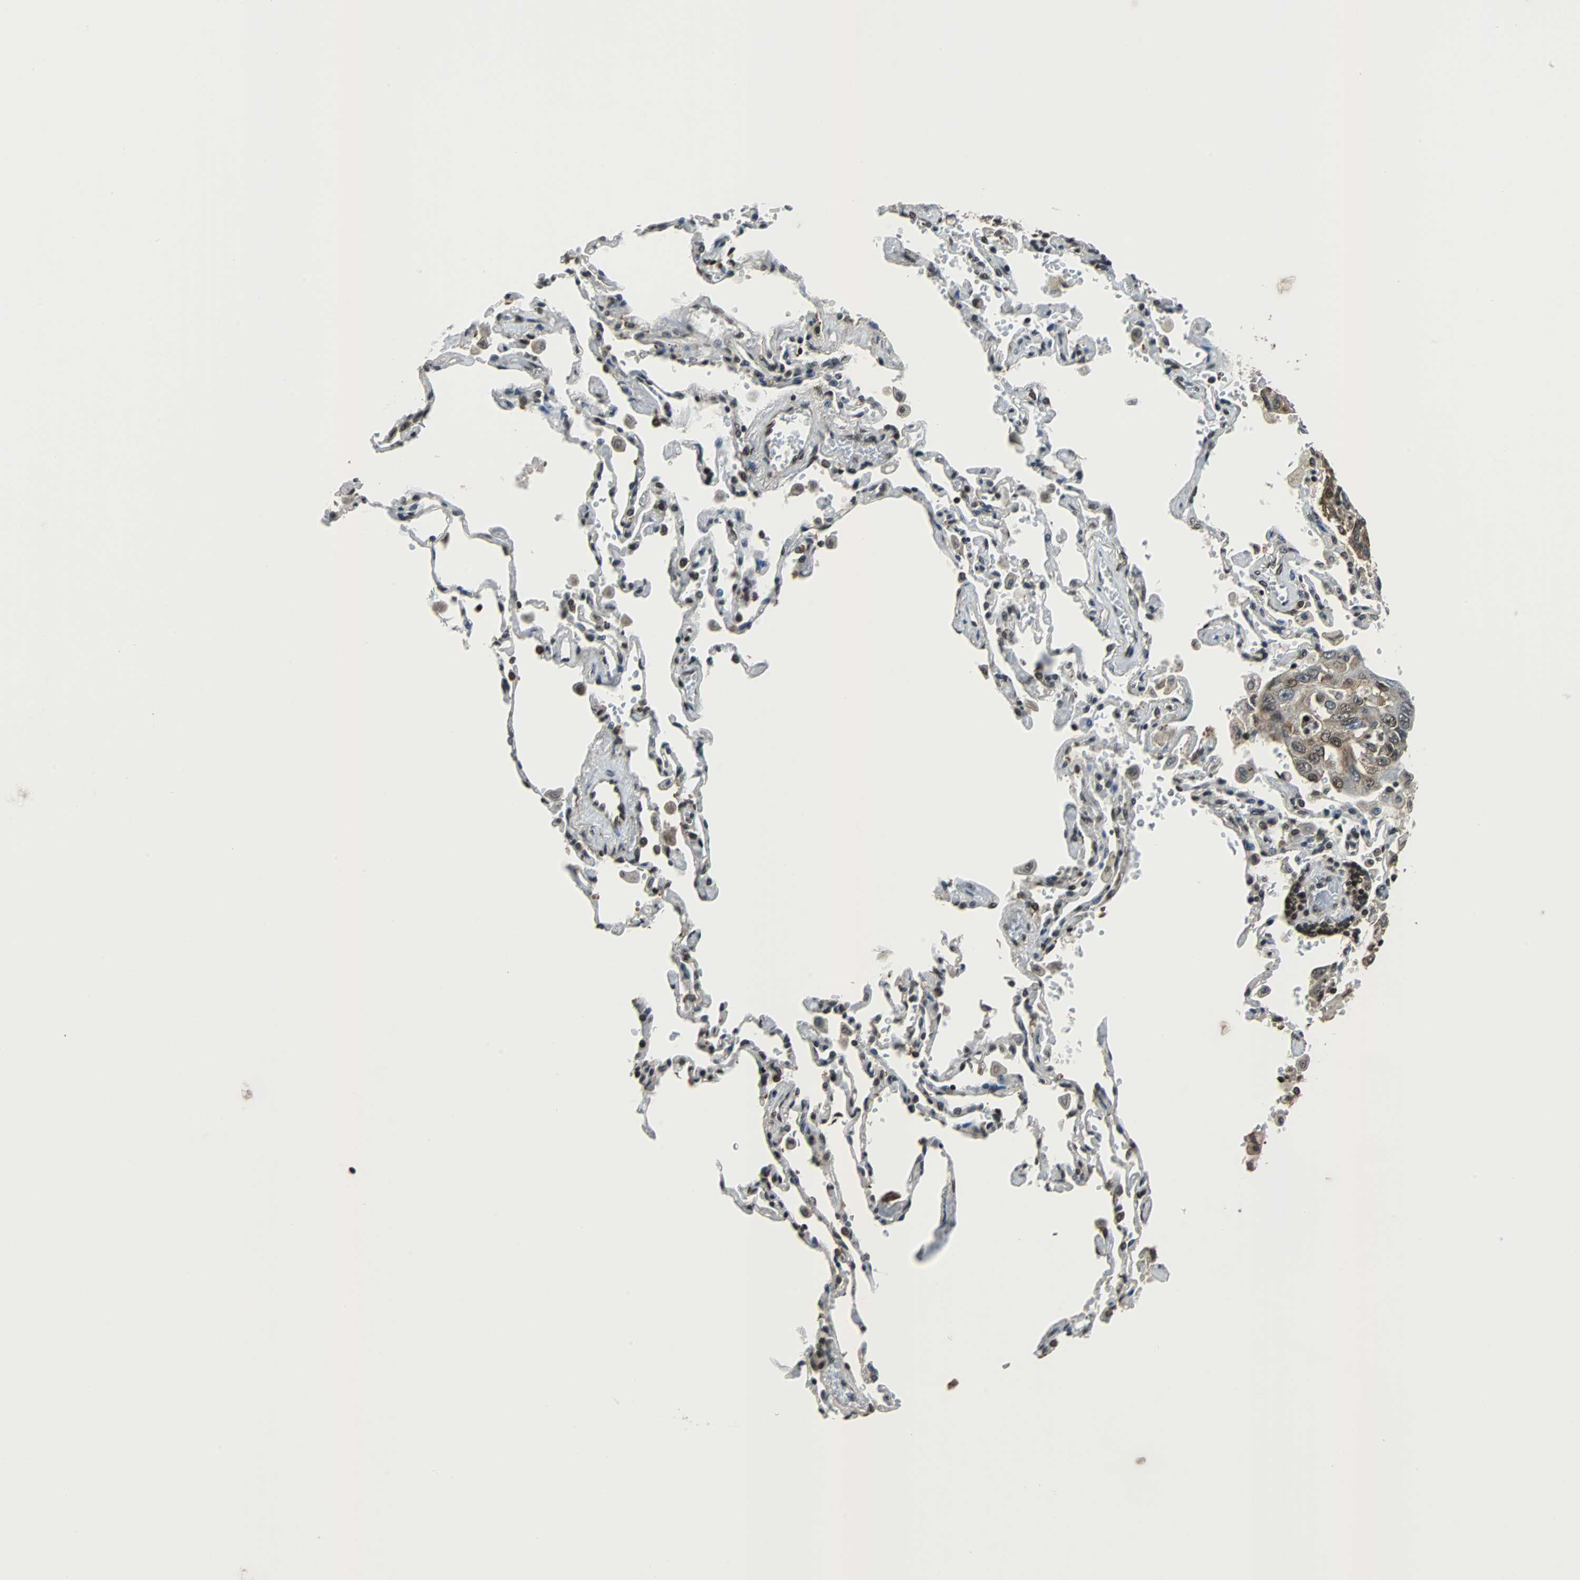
{"staining": {"intensity": "moderate", "quantity": ">75%", "location": "cytoplasmic/membranous,nuclear"}, "tissue": "lung cancer", "cell_type": "Tumor cells", "image_type": "cancer", "snomed": [{"axis": "morphology", "description": "Adenocarcinoma, NOS"}, {"axis": "topography", "description": "Lung"}], "caption": "IHC of adenocarcinoma (lung) shows medium levels of moderate cytoplasmic/membranous and nuclear positivity in approximately >75% of tumor cells.", "gene": "REST", "patient": {"sex": "male", "age": 64}}